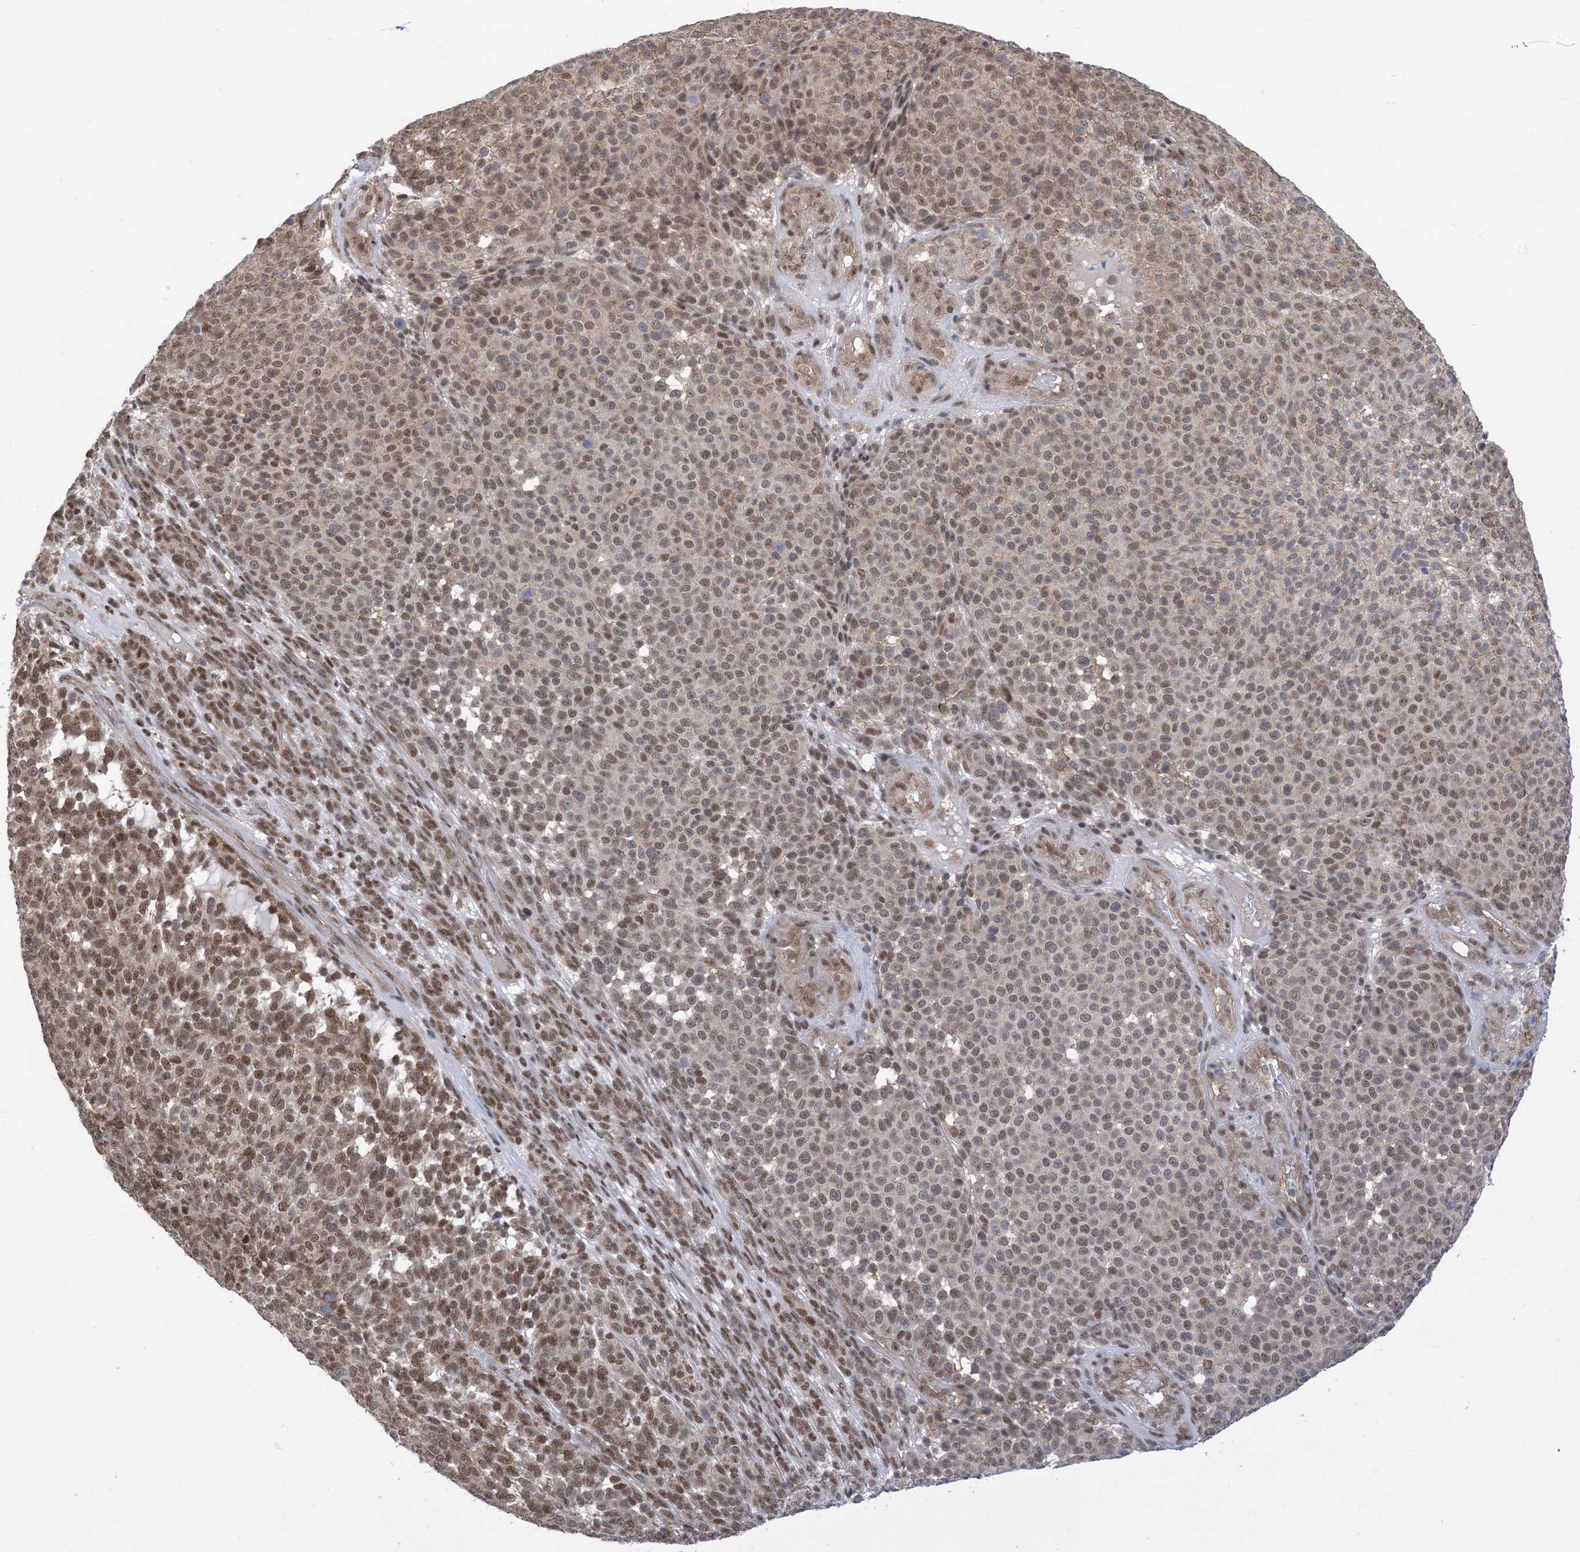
{"staining": {"intensity": "moderate", "quantity": ">75%", "location": "nuclear"}, "tissue": "melanoma", "cell_type": "Tumor cells", "image_type": "cancer", "snomed": [{"axis": "morphology", "description": "Malignant melanoma, NOS"}, {"axis": "topography", "description": "Skin"}], "caption": "Melanoma stained with DAB (3,3'-diaminobenzidine) IHC exhibits medium levels of moderate nuclear expression in about >75% of tumor cells.", "gene": "ZNF8", "patient": {"sex": "male", "age": 49}}